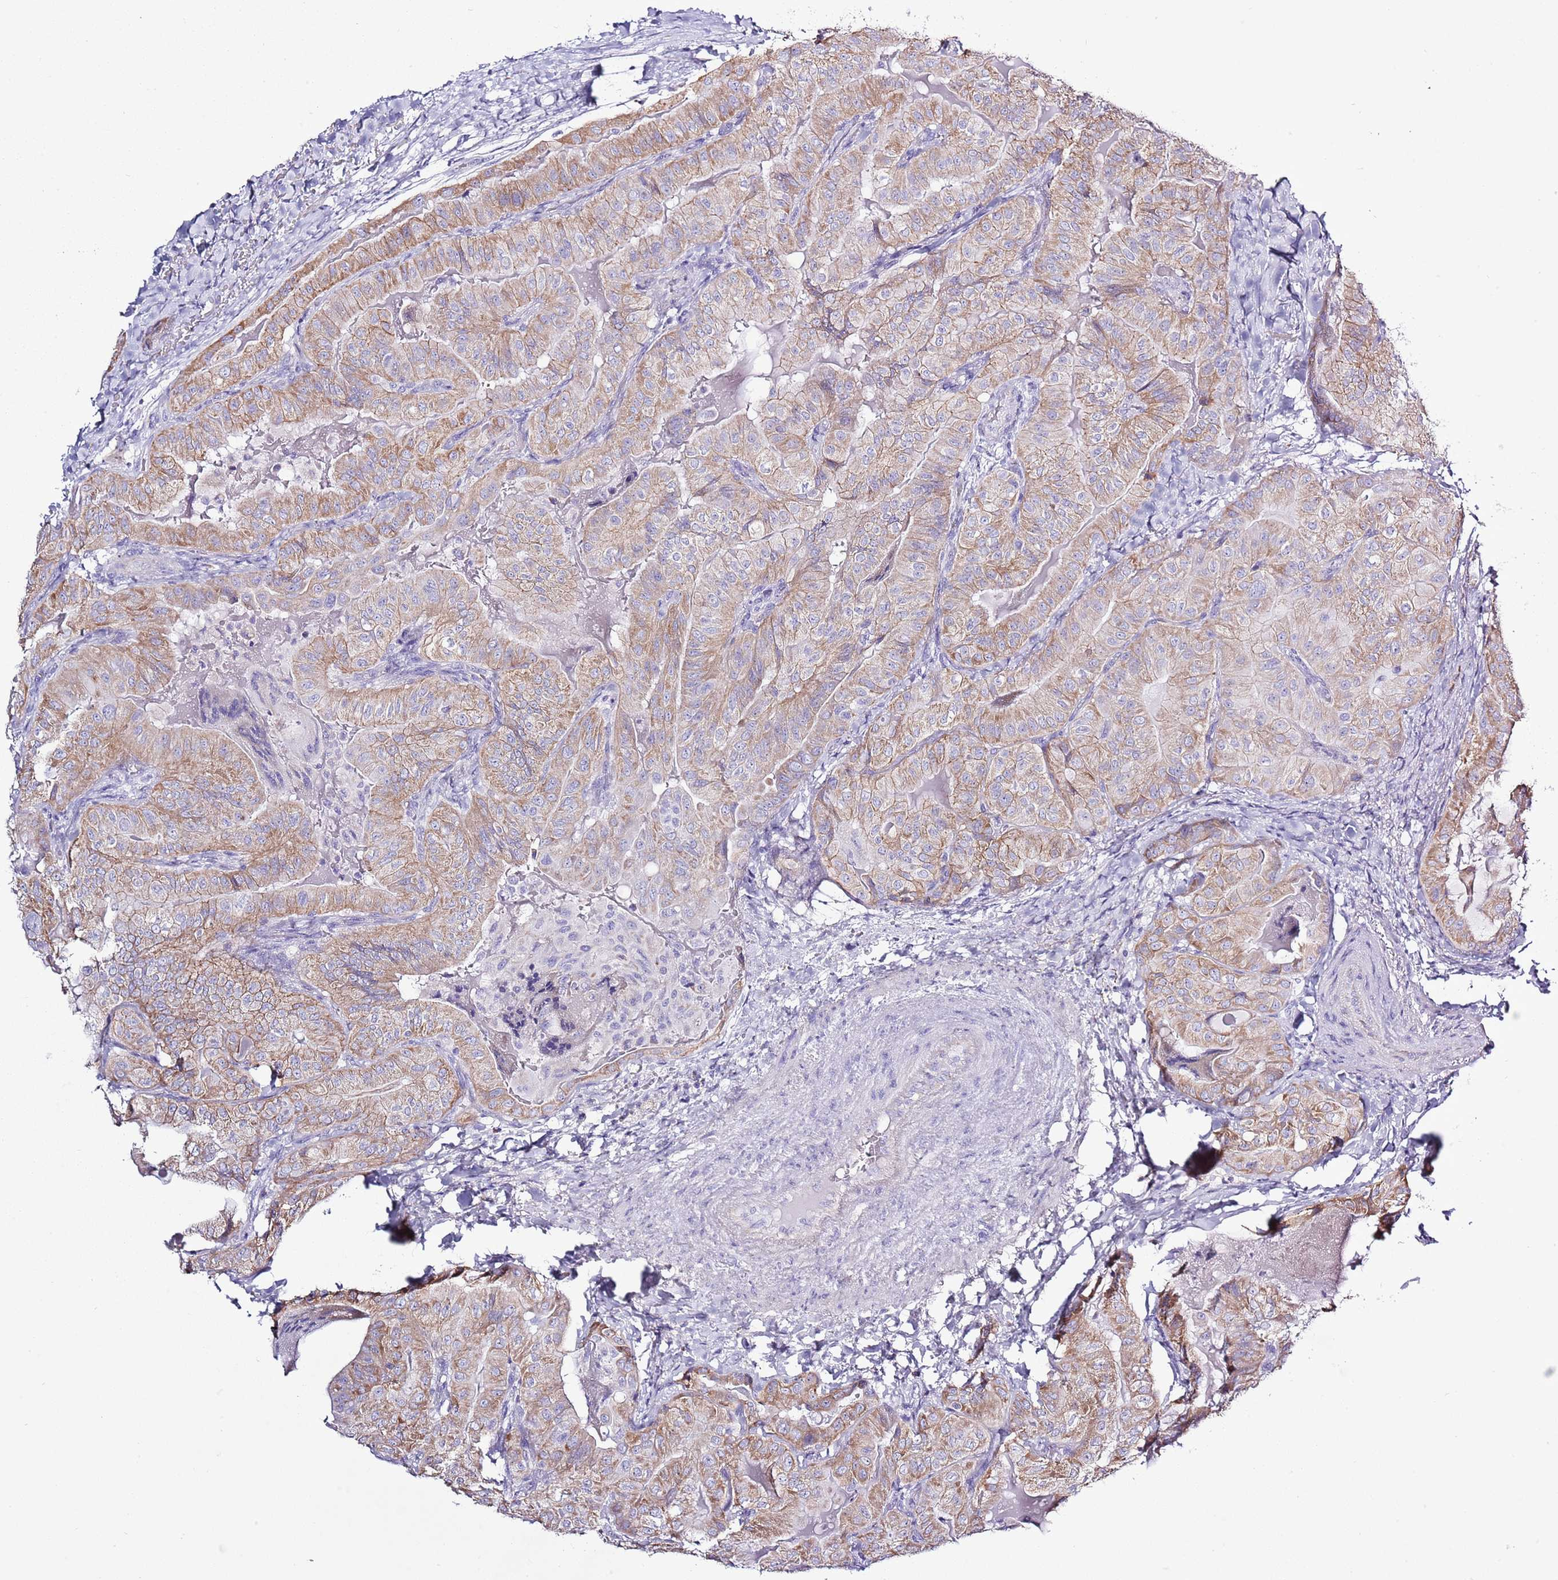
{"staining": {"intensity": "moderate", "quantity": ">75%", "location": "cytoplasmic/membranous"}, "tissue": "thyroid cancer", "cell_type": "Tumor cells", "image_type": "cancer", "snomed": [{"axis": "morphology", "description": "Papillary adenocarcinoma, NOS"}, {"axis": "topography", "description": "Thyroid gland"}], "caption": "Brown immunohistochemical staining in thyroid cancer reveals moderate cytoplasmic/membranous expression in about >75% of tumor cells.", "gene": "SLC23A1", "patient": {"sex": "female", "age": 68}}